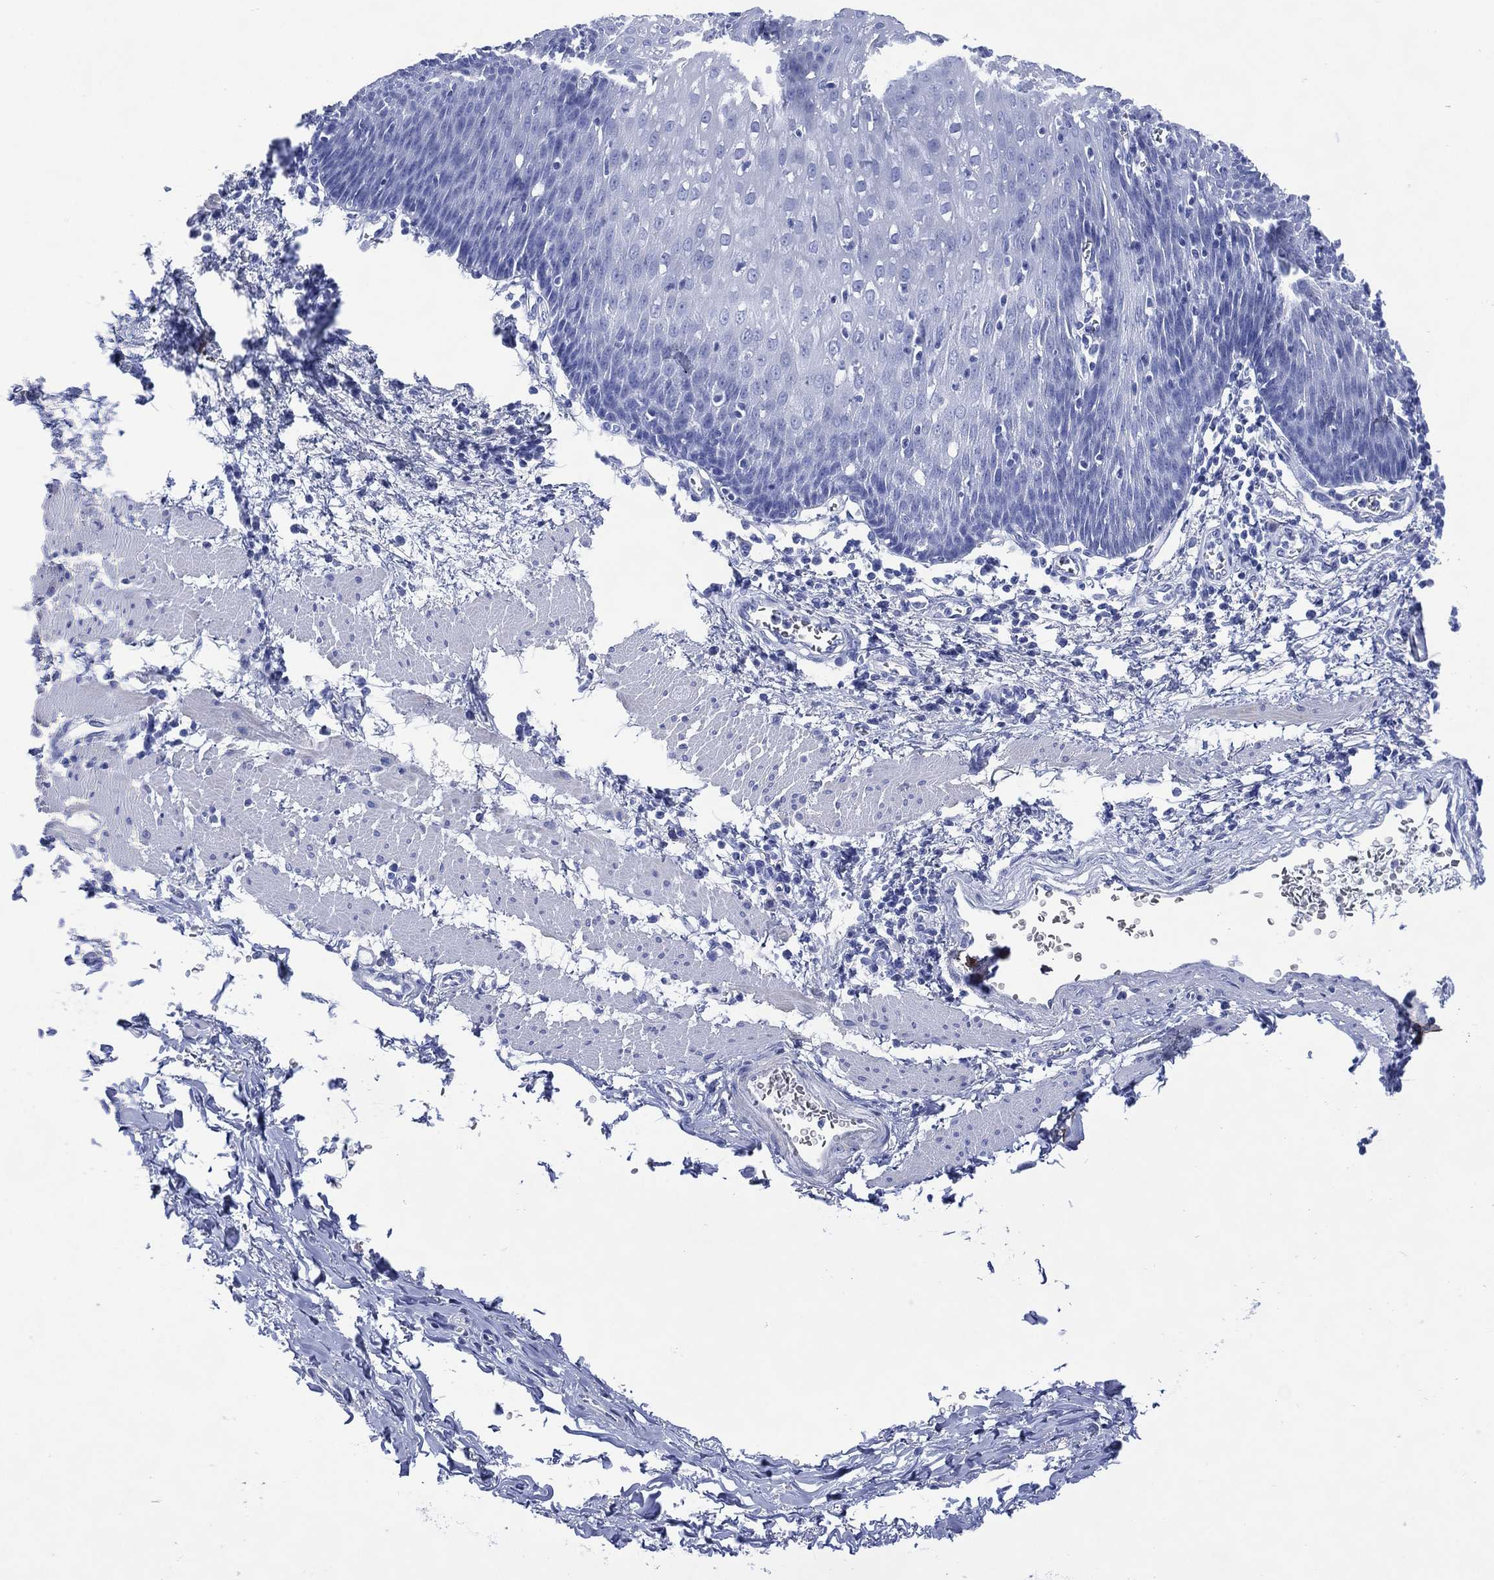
{"staining": {"intensity": "negative", "quantity": "none", "location": "none"}, "tissue": "esophagus", "cell_type": "Squamous epithelial cells", "image_type": "normal", "snomed": [{"axis": "morphology", "description": "Normal tissue, NOS"}, {"axis": "topography", "description": "Esophagus"}], "caption": "IHC micrograph of benign human esophagus stained for a protein (brown), which shows no staining in squamous epithelial cells. (Stains: DAB IHC with hematoxylin counter stain, Microscopy: brightfield microscopy at high magnification).", "gene": "SHCBP1L", "patient": {"sex": "male", "age": 57}}